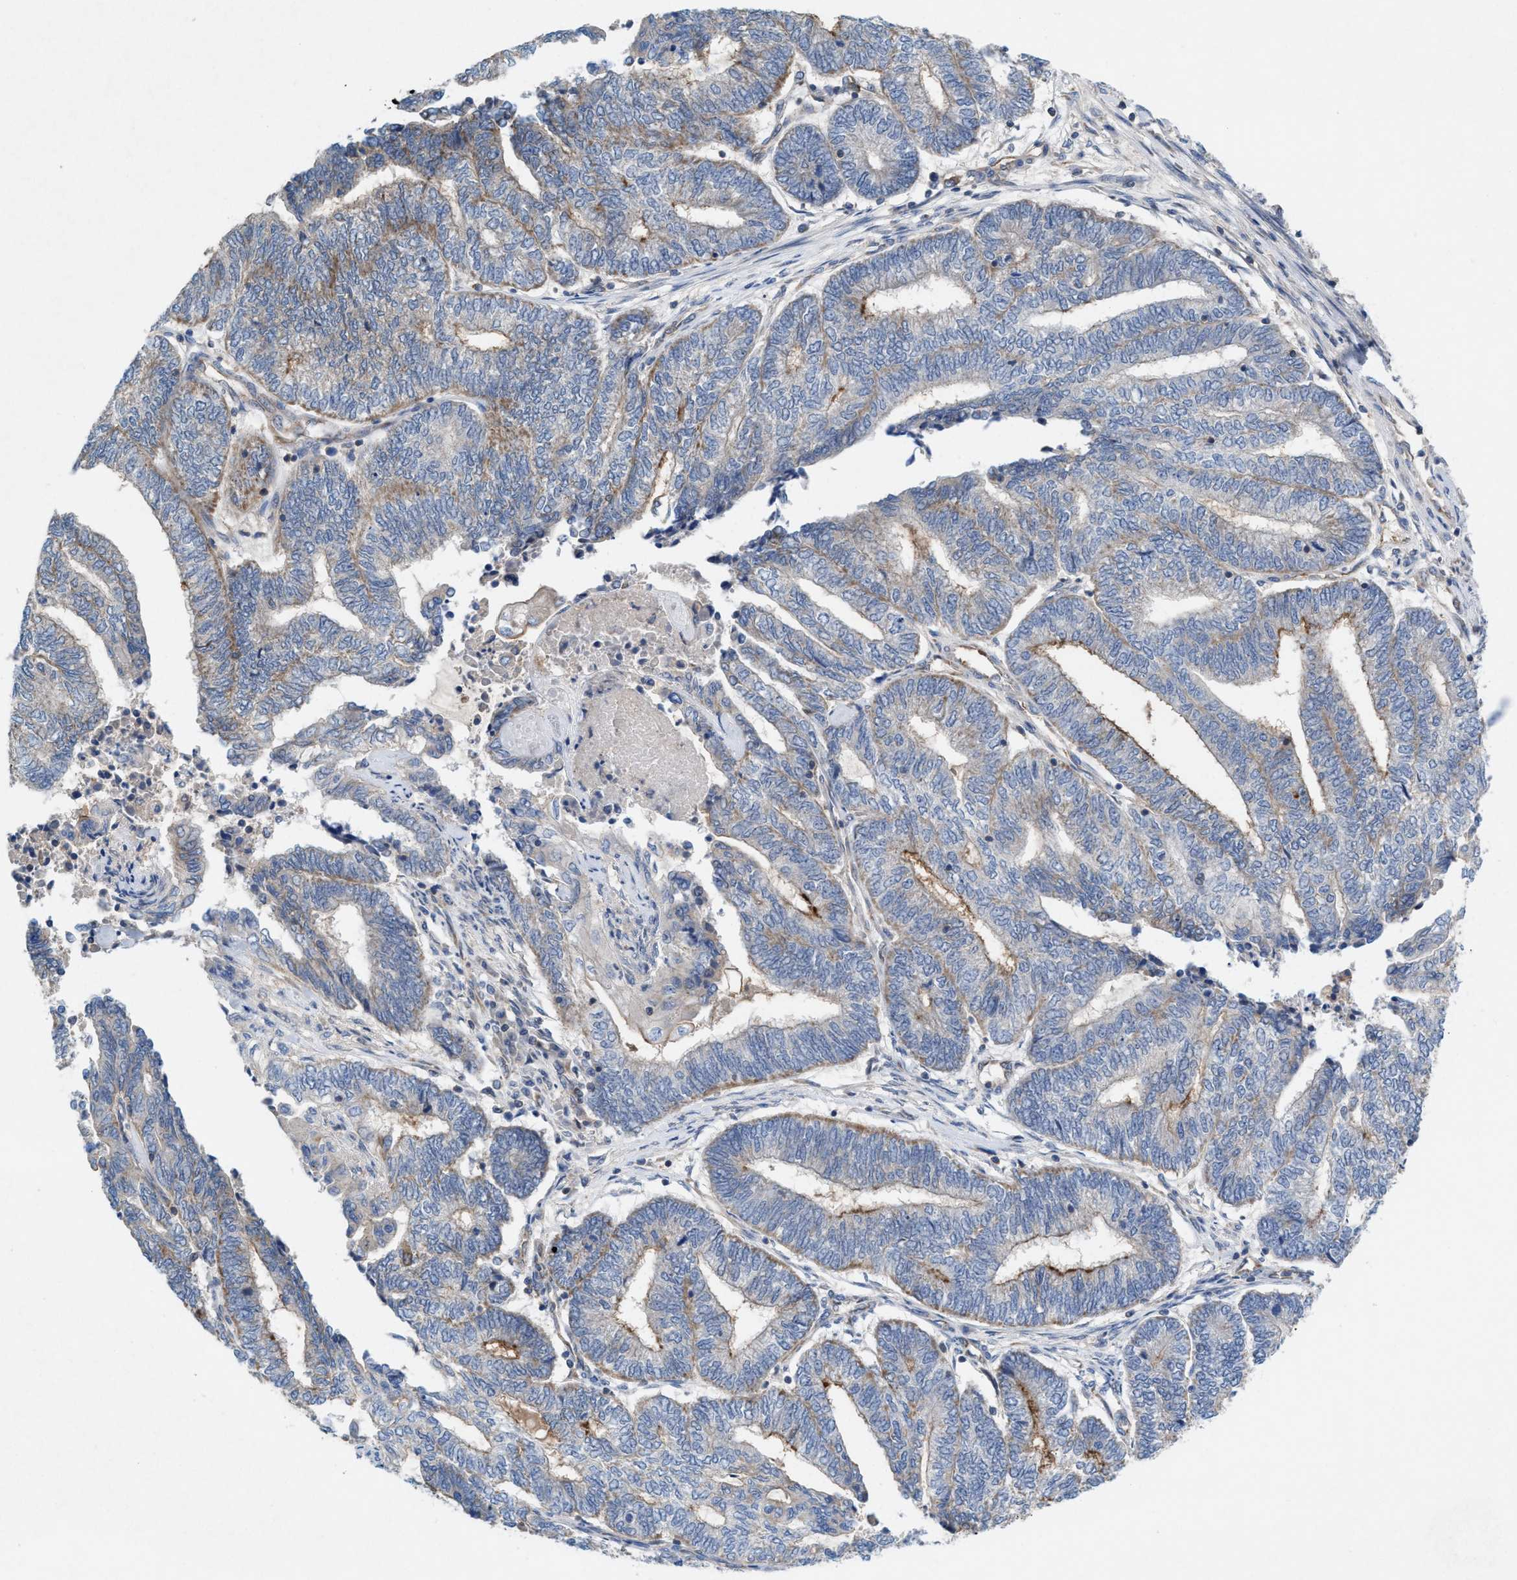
{"staining": {"intensity": "moderate", "quantity": "<25%", "location": "cytoplasmic/membranous"}, "tissue": "endometrial cancer", "cell_type": "Tumor cells", "image_type": "cancer", "snomed": [{"axis": "morphology", "description": "Adenocarcinoma, NOS"}, {"axis": "topography", "description": "Uterus"}, {"axis": "topography", "description": "Endometrium"}], "caption": "DAB (3,3'-diaminobenzidine) immunohistochemical staining of endometrial cancer reveals moderate cytoplasmic/membranous protein expression in approximately <25% of tumor cells.", "gene": "MRM1", "patient": {"sex": "female", "age": 70}}